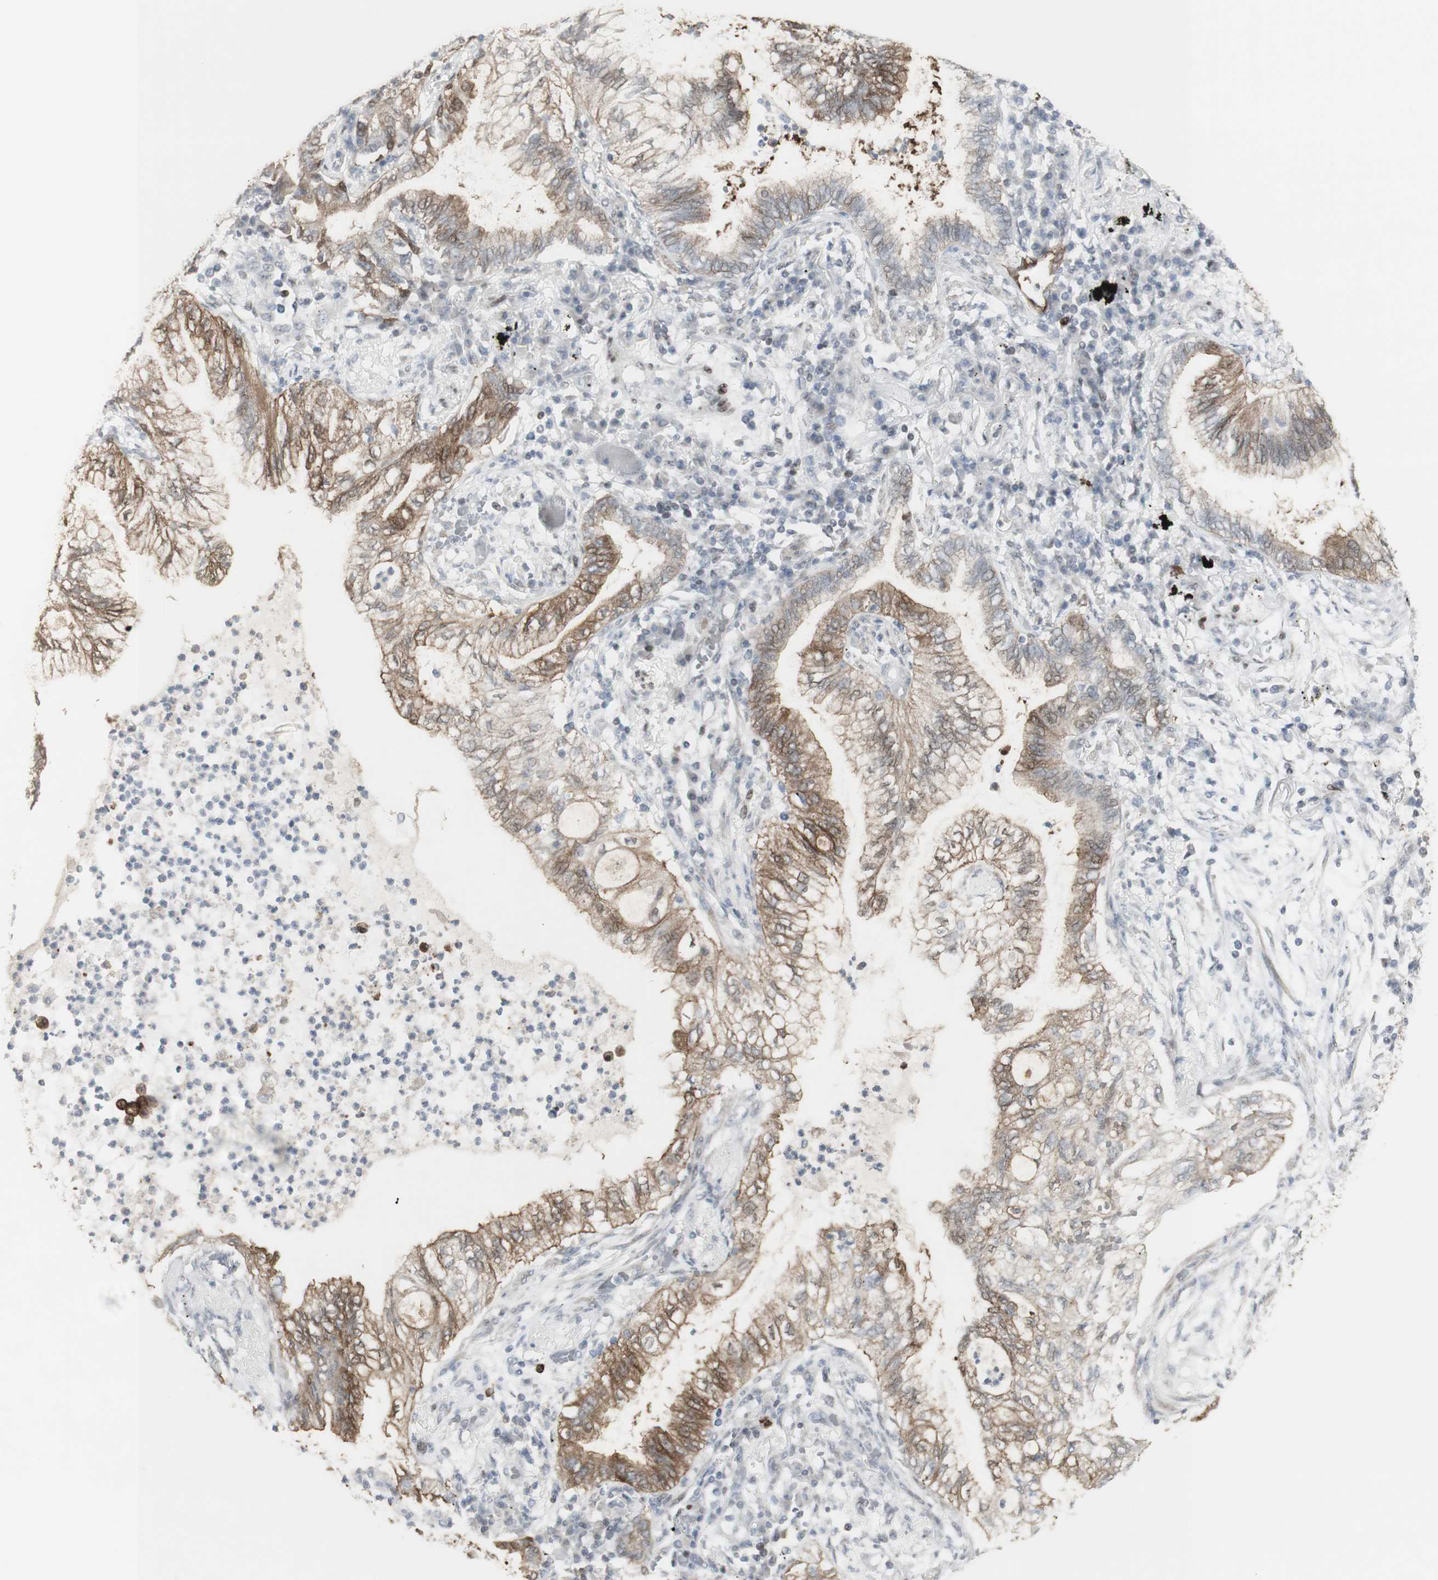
{"staining": {"intensity": "moderate", "quantity": ">75%", "location": "cytoplasmic/membranous"}, "tissue": "lung cancer", "cell_type": "Tumor cells", "image_type": "cancer", "snomed": [{"axis": "morphology", "description": "Normal tissue, NOS"}, {"axis": "morphology", "description": "Adenocarcinoma, NOS"}, {"axis": "topography", "description": "Bronchus"}, {"axis": "topography", "description": "Lung"}], "caption": "Protein expression analysis of adenocarcinoma (lung) displays moderate cytoplasmic/membranous expression in approximately >75% of tumor cells.", "gene": "C1orf116", "patient": {"sex": "female", "age": 70}}